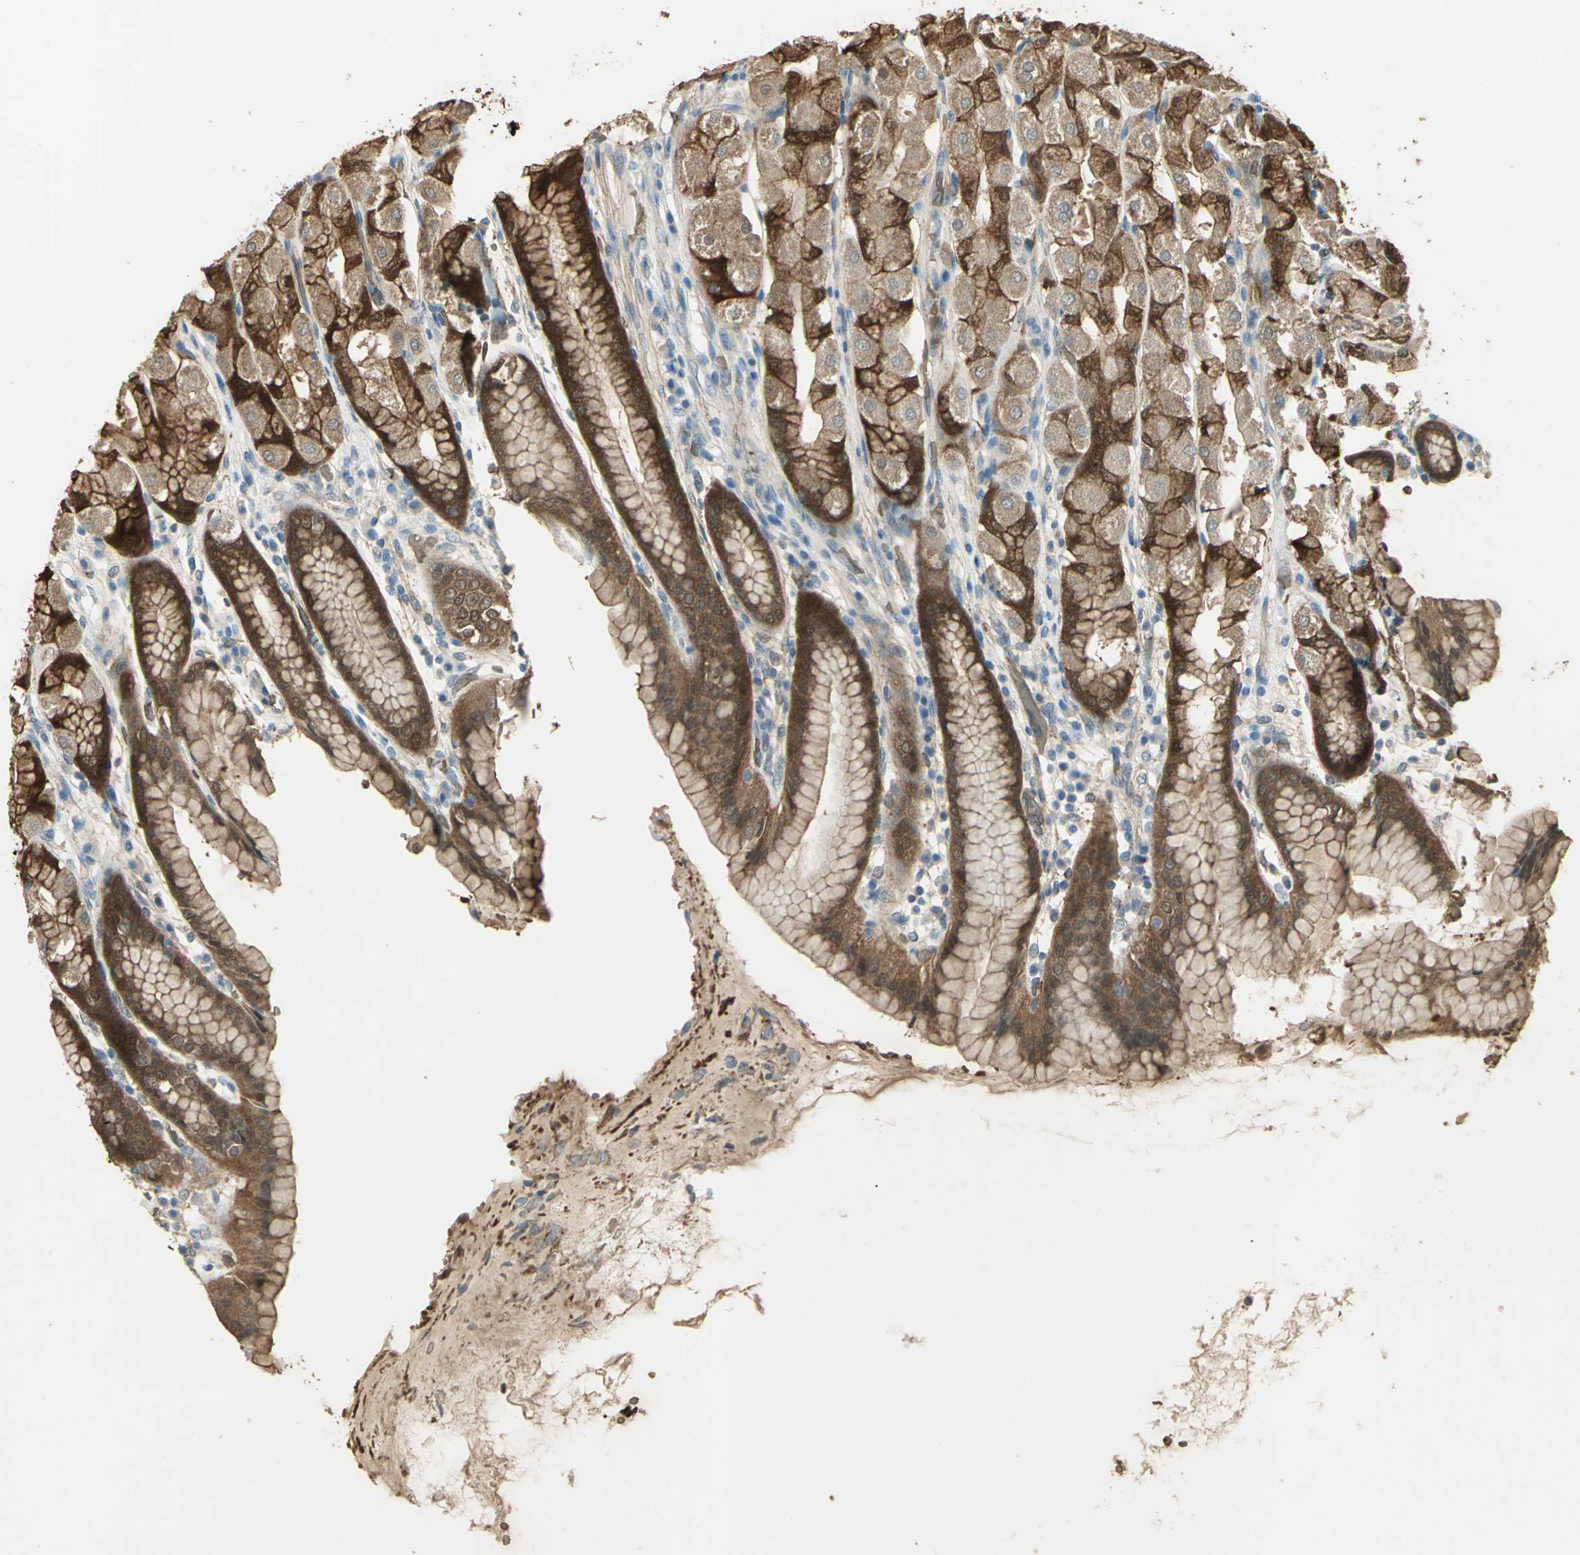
{"staining": {"intensity": "strong", "quantity": ">75%", "location": "cytoplasmic/membranous,nuclear"}, "tissue": "stomach", "cell_type": "Glandular cells", "image_type": "normal", "snomed": [{"axis": "morphology", "description": "Normal tissue, NOS"}, {"axis": "topography", "description": "Stomach, upper"}], "caption": "Glandular cells reveal high levels of strong cytoplasmic/membranous,nuclear positivity in approximately >75% of cells in benign stomach.", "gene": "DDAH1", "patient": {"sex": "male", "age": 68}}